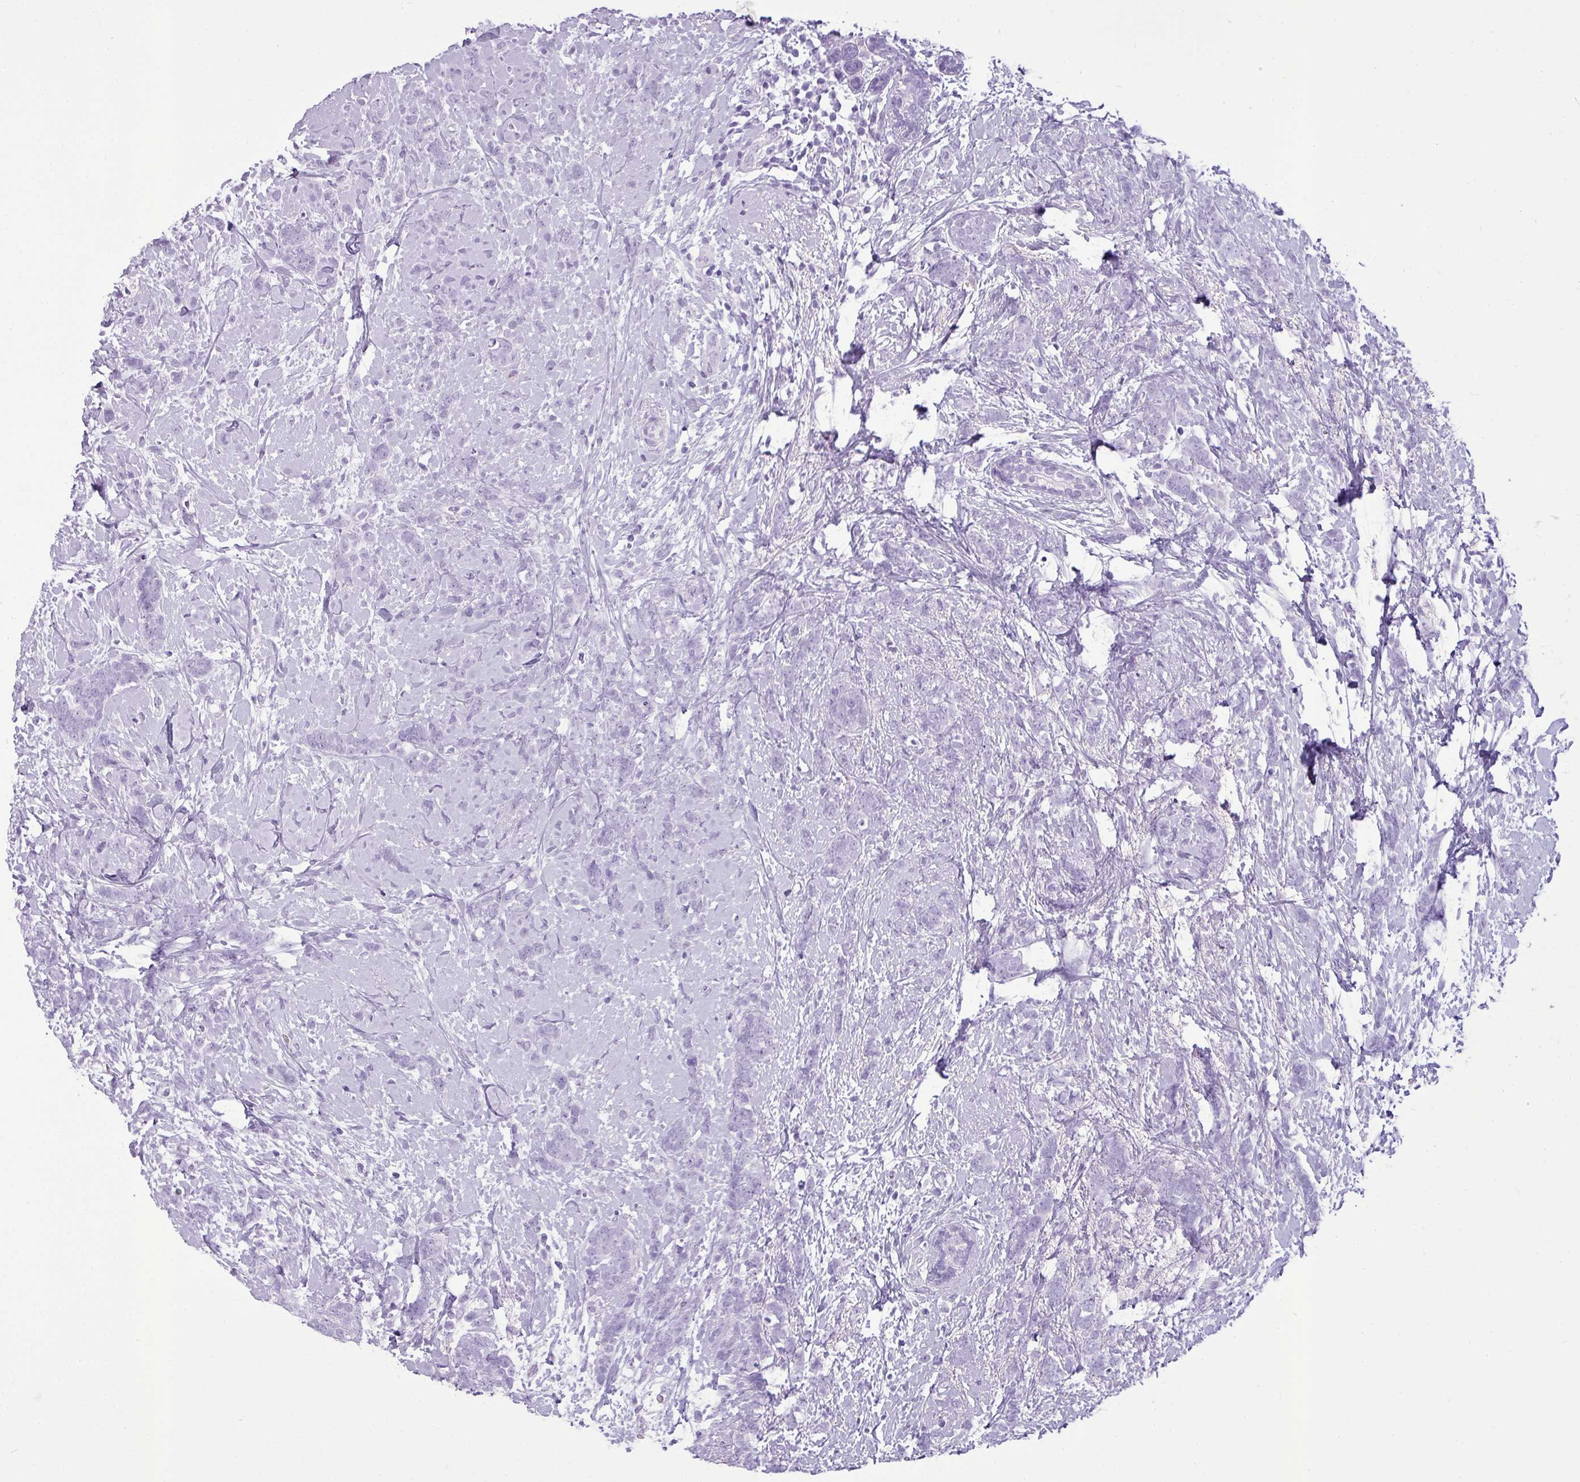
{"staining": {"intensity": "negative", "quantity": "none", "location": "none"}, "tissue": "breast cancer", "cell_type": "Tumor cells", "image_type": "cancer", "snomed": [{"axis": "morphology", "description": "Lobular carcinoma"}, {"axis": "topography", "description": "Breast"}], "caption": "High power microscopy image of an immunohistochemistry (IHC) micrograph of lobular carcinoma (breast), revealing no significant staining in tumor cells.", "gene": "AMY1B", "patient": {"sex": "female", "age": 58}}